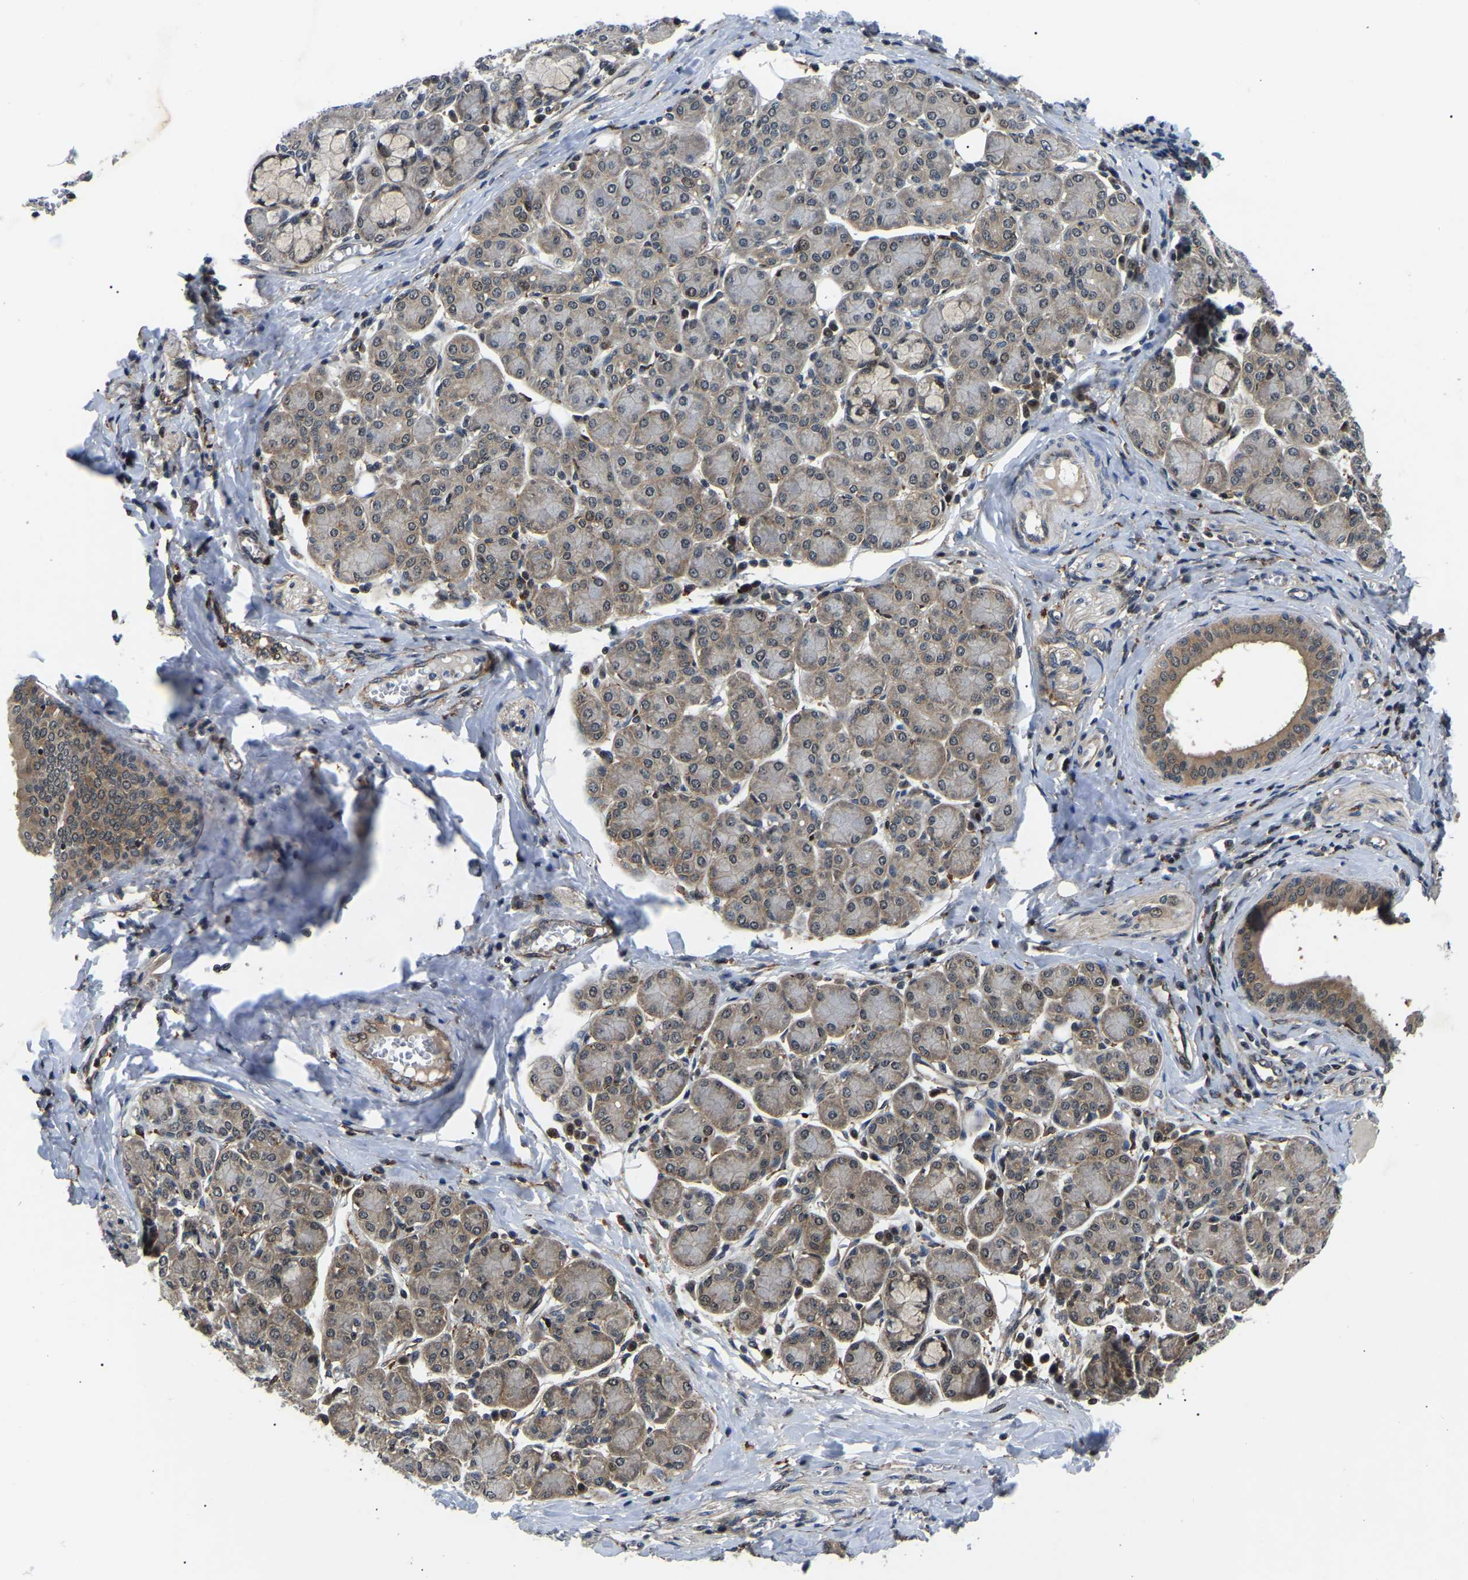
{"staining": {"intensity": "moderate", "quantity": "25%-75%", "location": "cytoplasmic/membranous,nuclear"}, "tissue": "salivary gland", "cell_type": "Glandular cells", "image_type": "normal", "snomed": [{"axis": "morphology", "description": "Normal tissue, NOS"}, {"axis": "morphology", "description": "Inflammation, NOS"}, {"axis": "topography", "description": "Lymph node"}, {"axis": "topography", "description": "Salivary gland"}], "caption": "Human salivary gland stained with a protein marker exhibits moderate staining in glandular cells.", "gene": "RRP1B", "patient": {"sex": "male", "age": 3}}